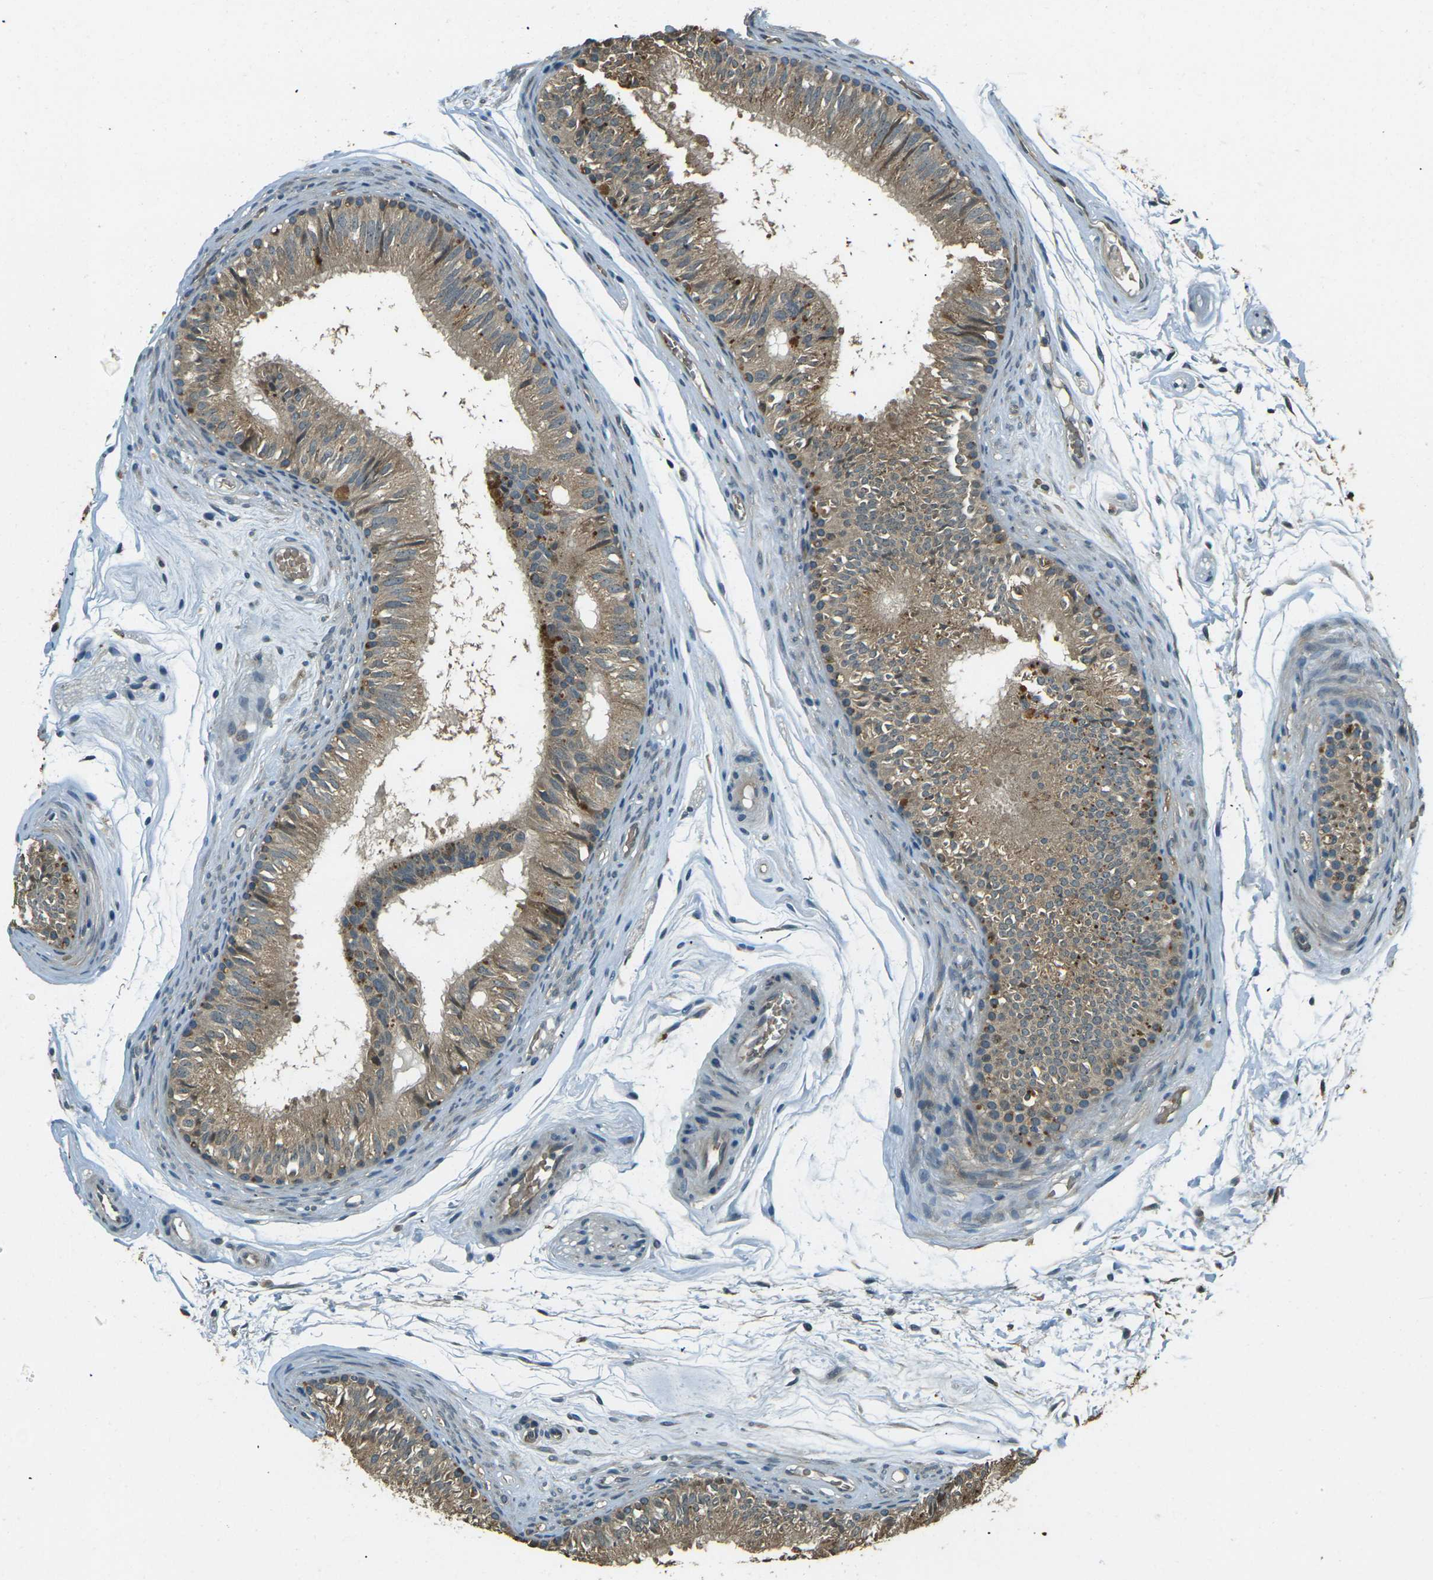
{"staining": {"intensity": "strong", "quantity": ">75%", "location": "cytoplasmic/membranous"}, "tissue": "epididymis", "cell_type": "Glandular cells", "image_type": "normal", "snomed": [{"axis": "morphology", "description": "Normal tissue, NOS"}, {"axis": "topography", "description": "Epididymis"}], "caption": "This image demonstrates IHC staining of benign human epididymis, with high strong cytoplasmic/membranous positivity in approximately >75% of glandular cells.", "gene": "TOR1A", "patient": {"sex": "male", "age": 36}}